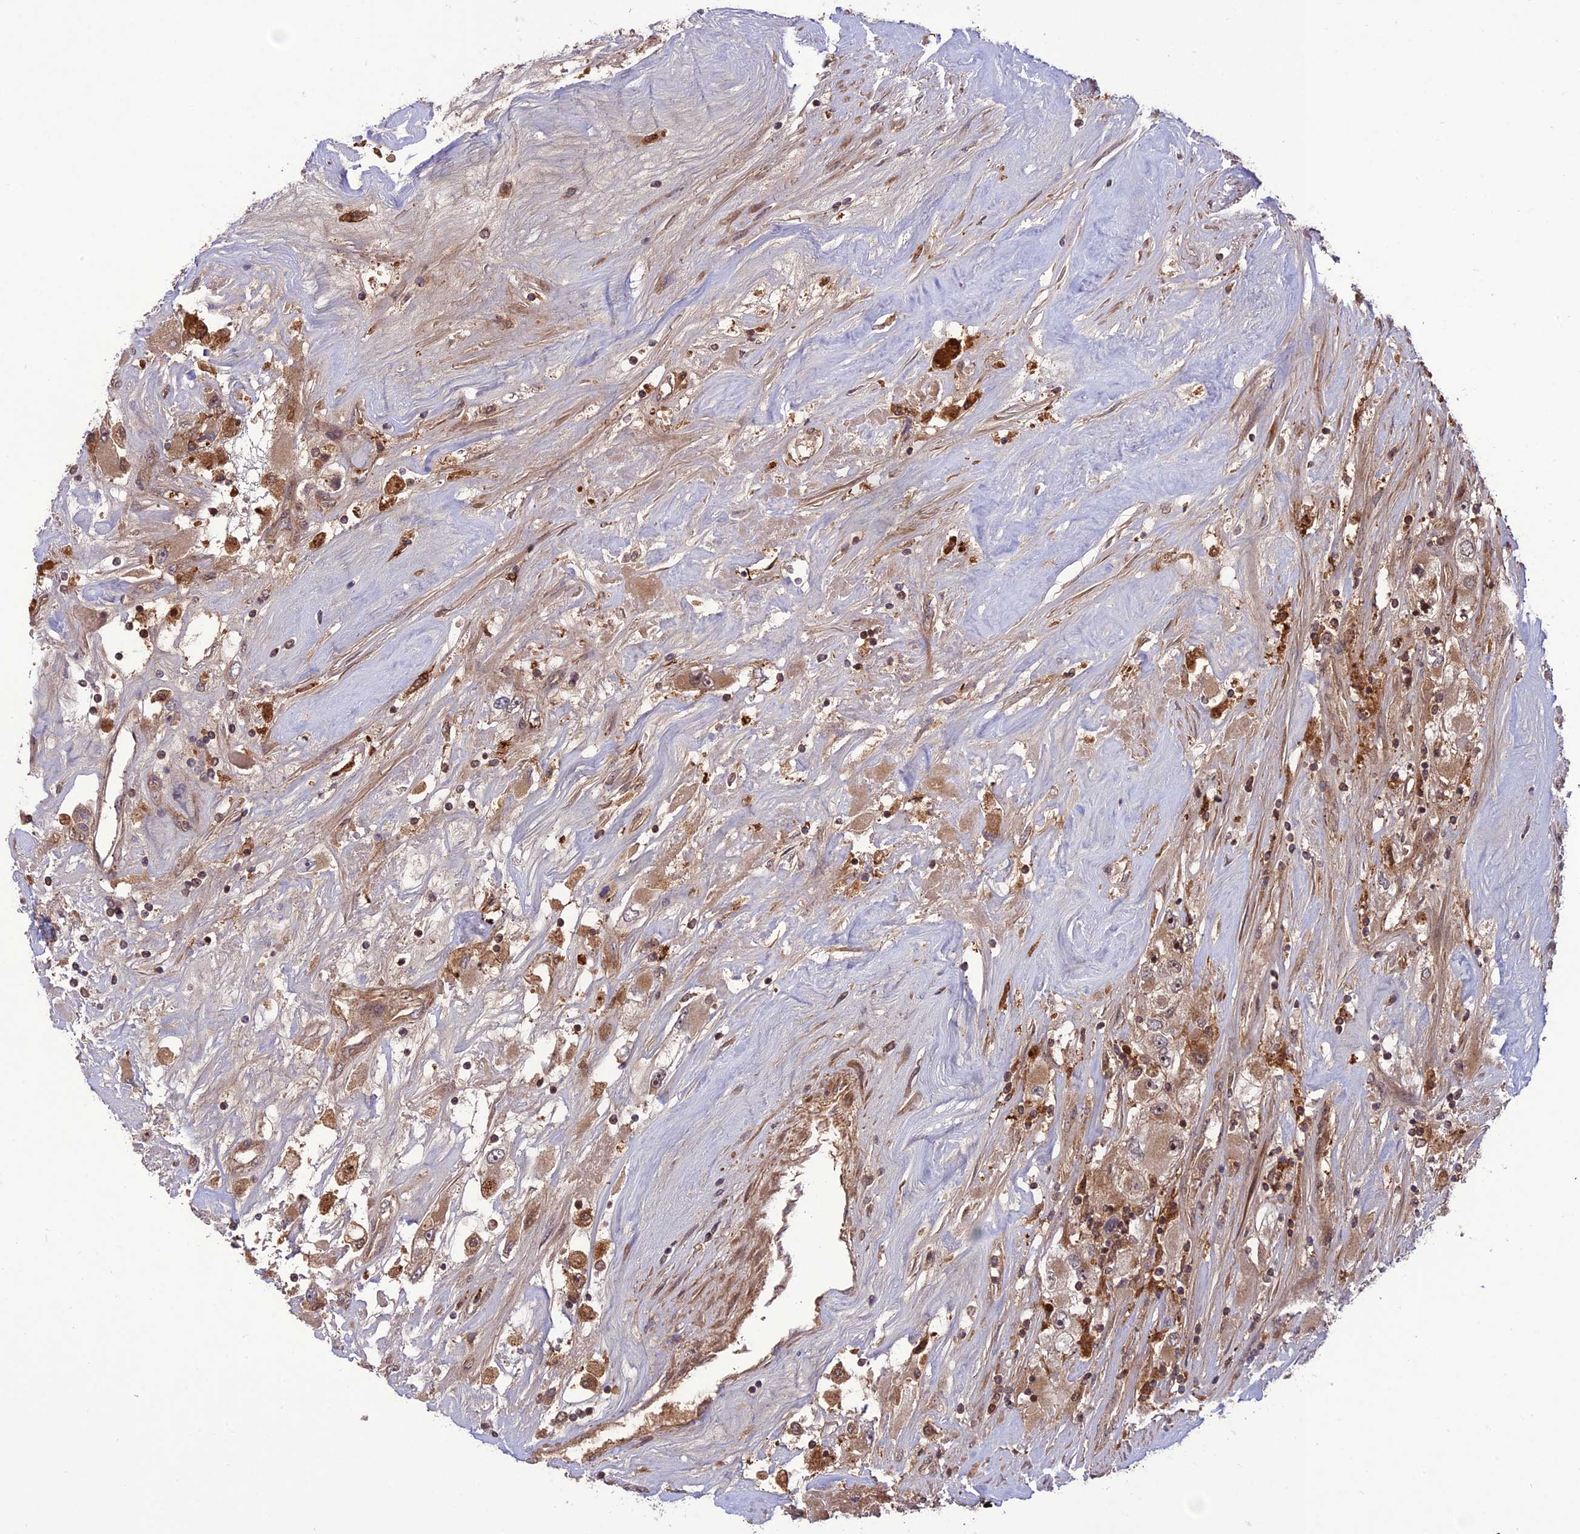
{"staining": {"intensity": "moderate", "quantity": "25%-75%", "location": "cytoplasmic/membranous"}, "tissue": "renal cancer", "cell_type": "Tumor cells", "image_type": "cancer", "snomed": [{"axis": "morphology", "description": "Adenocarcinoma, NOS"}, {"axis": "topography", "description": "Kidney"}], "caption": "Renal cancer (adenocarcinoma) stained for a protein demonstrates moderate cytoplasmic/membranous positivity in tumor cells. (IHC, brightfield microscopy, high magnification).", "gene": "NDUFC1", "patient": {"sex": "female", "age": 52}}